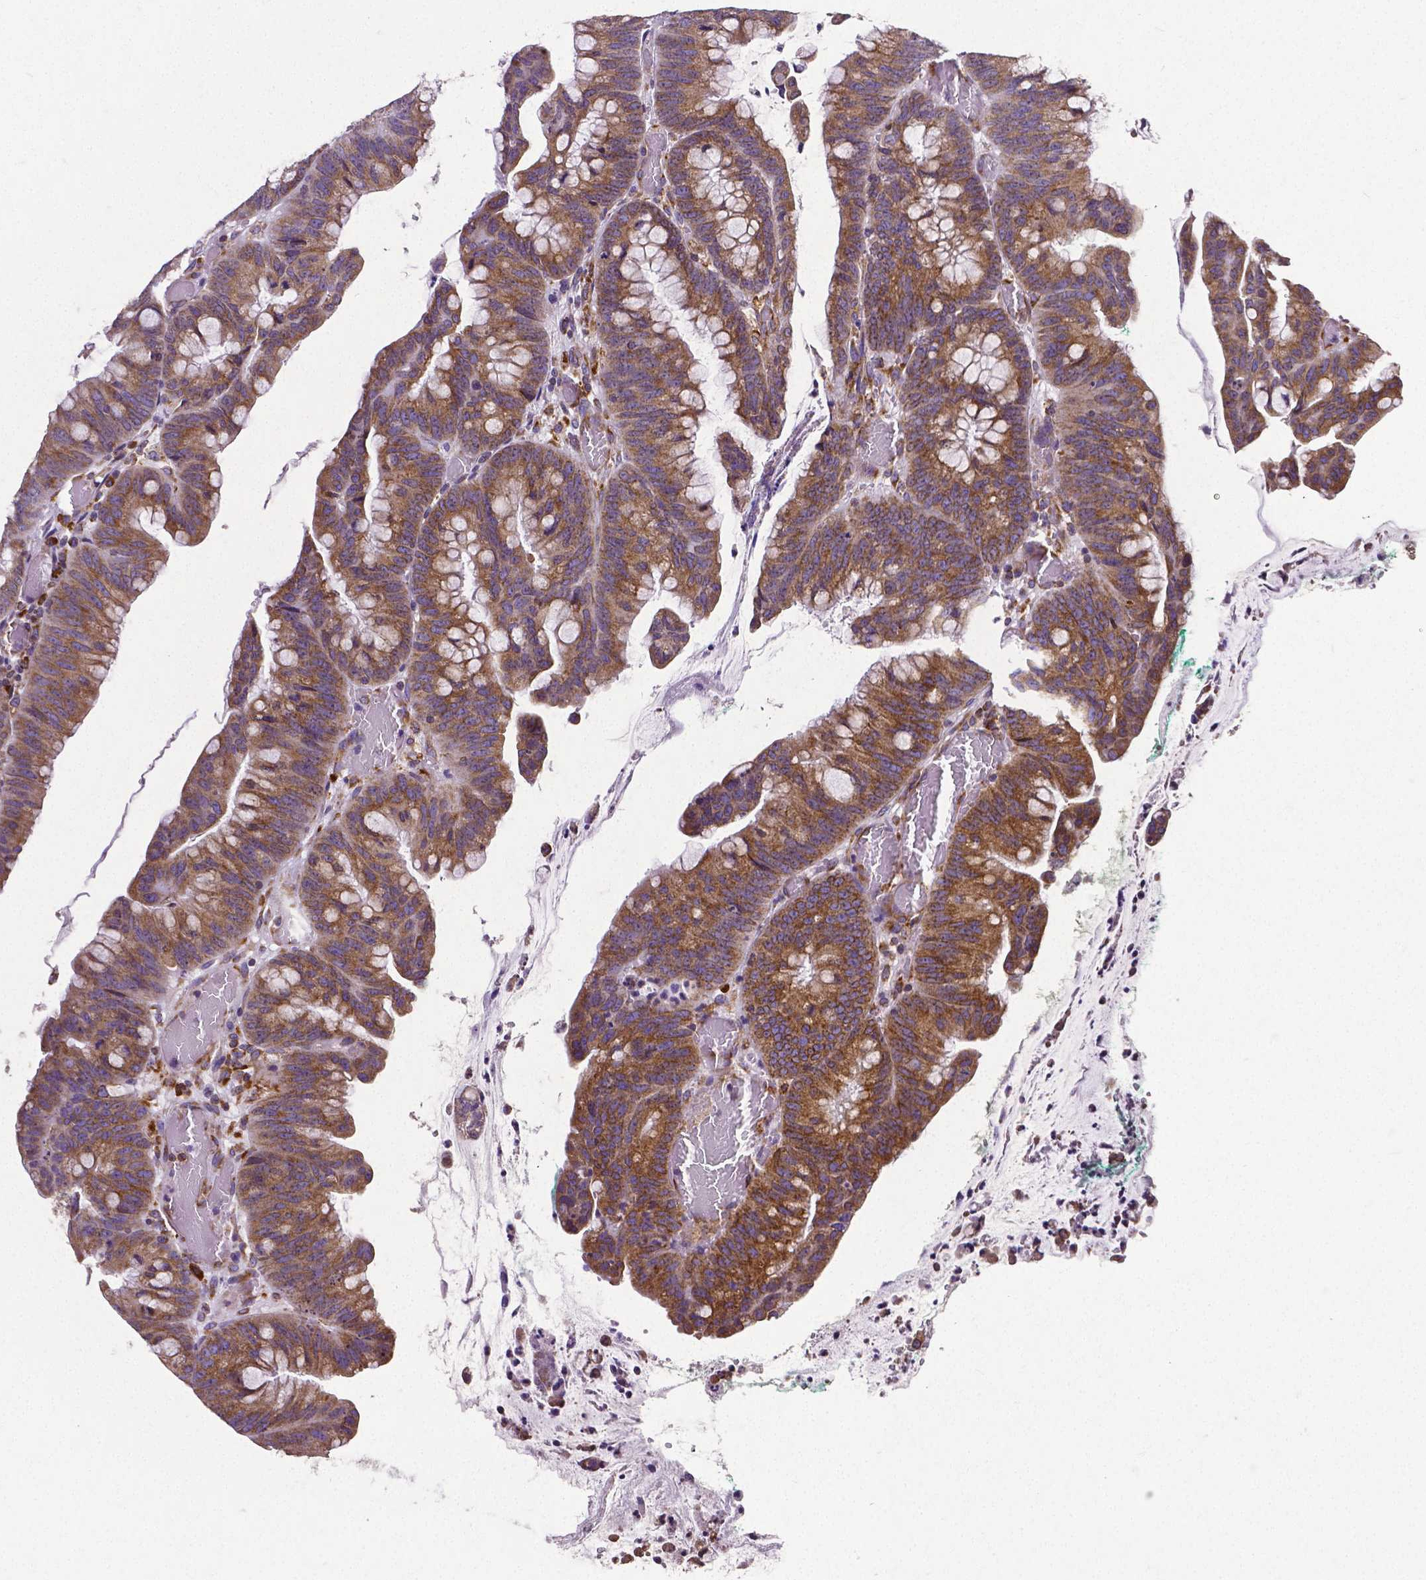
{"staining": {"intensity": "strong", "quantity": ">75%", "location": "cytoplasmic/membranous"}, "tissue": "colorectal cancer", "cell_type": "Tumor cells", "image_type": "cancer", "snomed": [{"axis": "morphology", "description": "Adenocarcinoma, NOS"}, {"axis": "topography", "description": "Colon"}], "caption": "Protein staining reveals strong cytoplasmic/membranous positivity in approximately >75% of tumor cells in colorectal cancer.", "gene": "MTDH", "patient": {"sex": "male", "age": 62}}